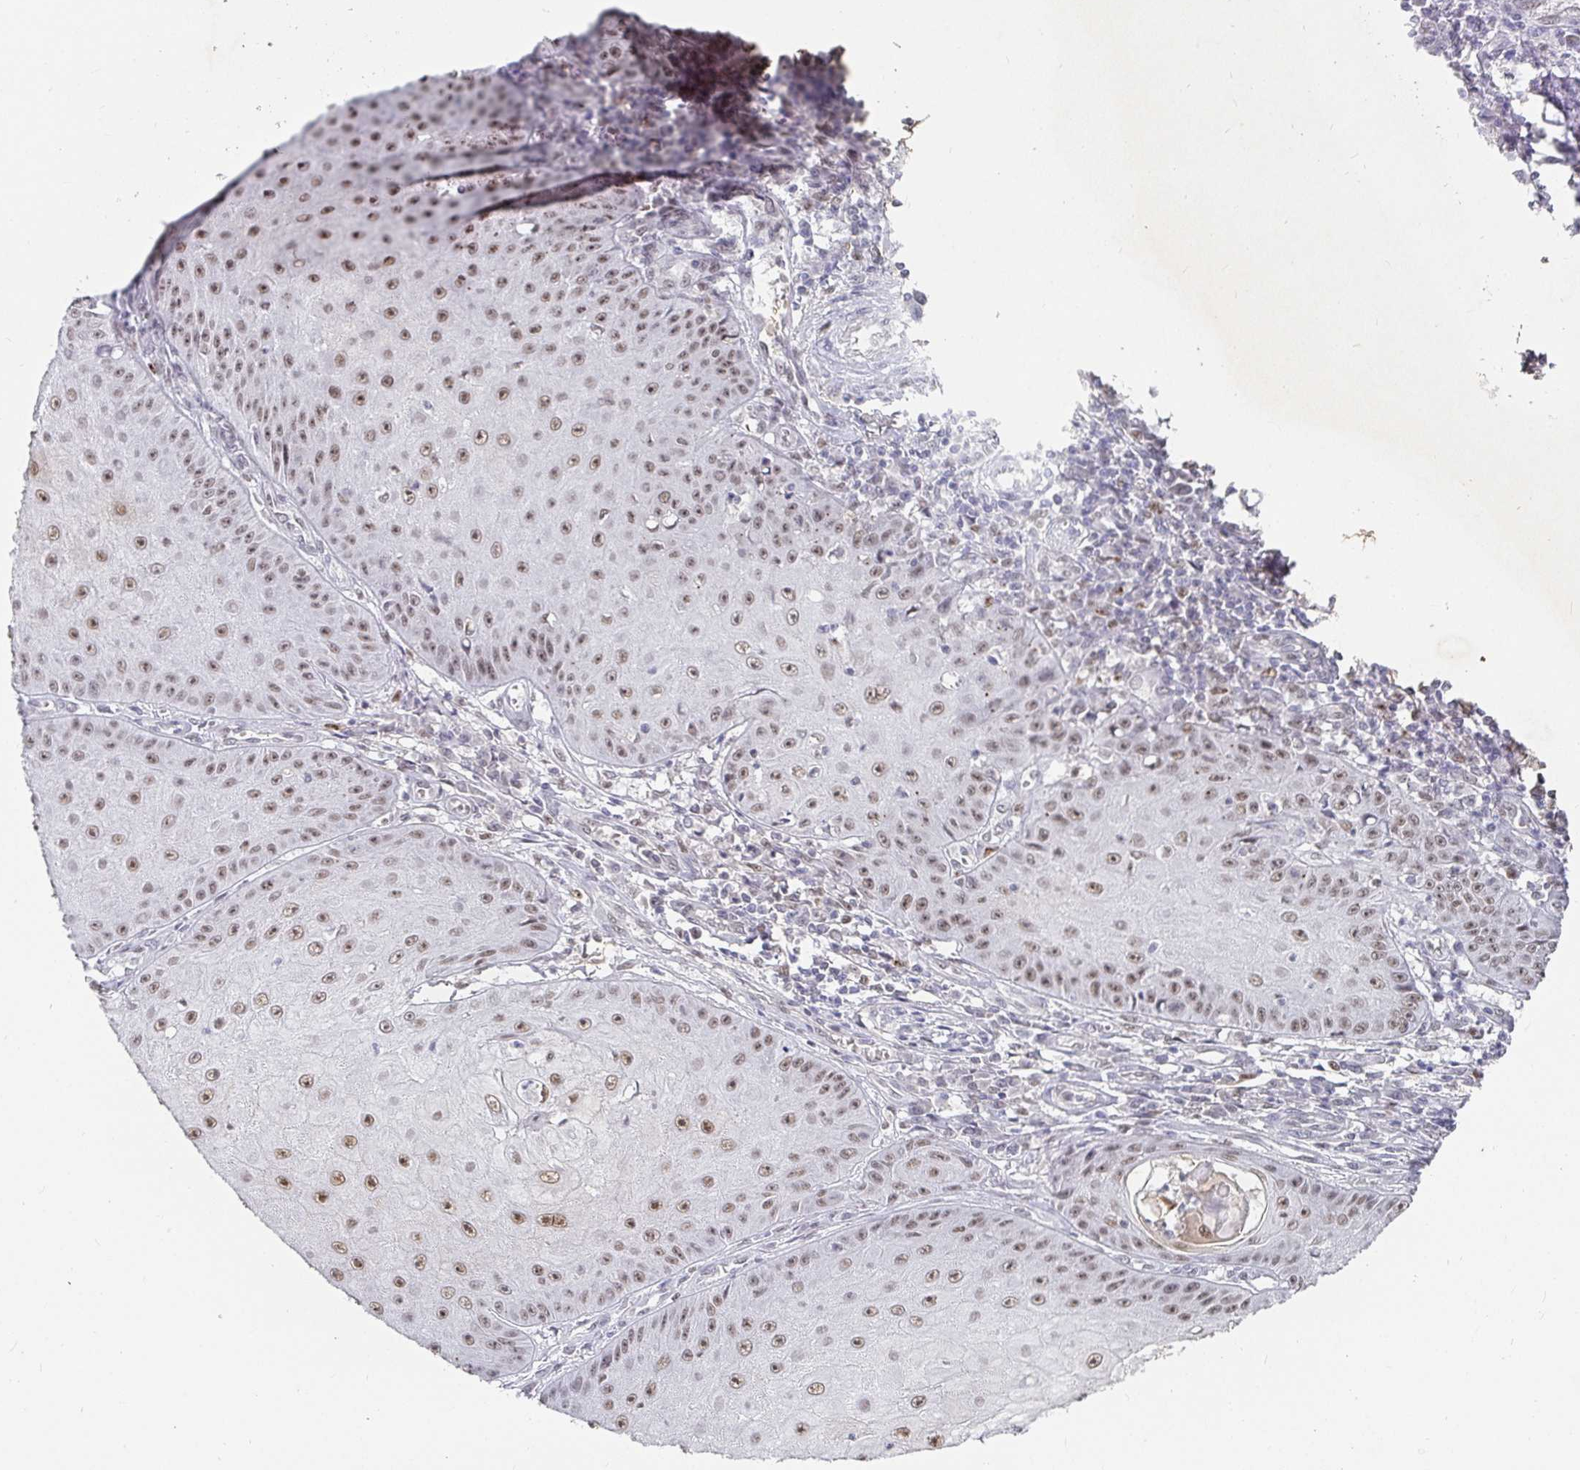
{"staining": {"intensity": "moderate", "quantity": ">75%", "location": "nuclear"}, "tissue": "skin cancer", "cell_type": "Tumor cells", "image_type": "cancer", "snomed": [{"axis": "morphology", "description": "Squamous cell carcinoma, NOS"}, {"axis": "topography", "description": "Skin"}], "caption": "IHC (DAB) staining of human skin cancer (squamous cell carcinoma) displays moderate nuclear protein staining in approximately >75% of tumor cells.", "gene": "RCOR1", "patient": {"sex": "male", "age": 70}}